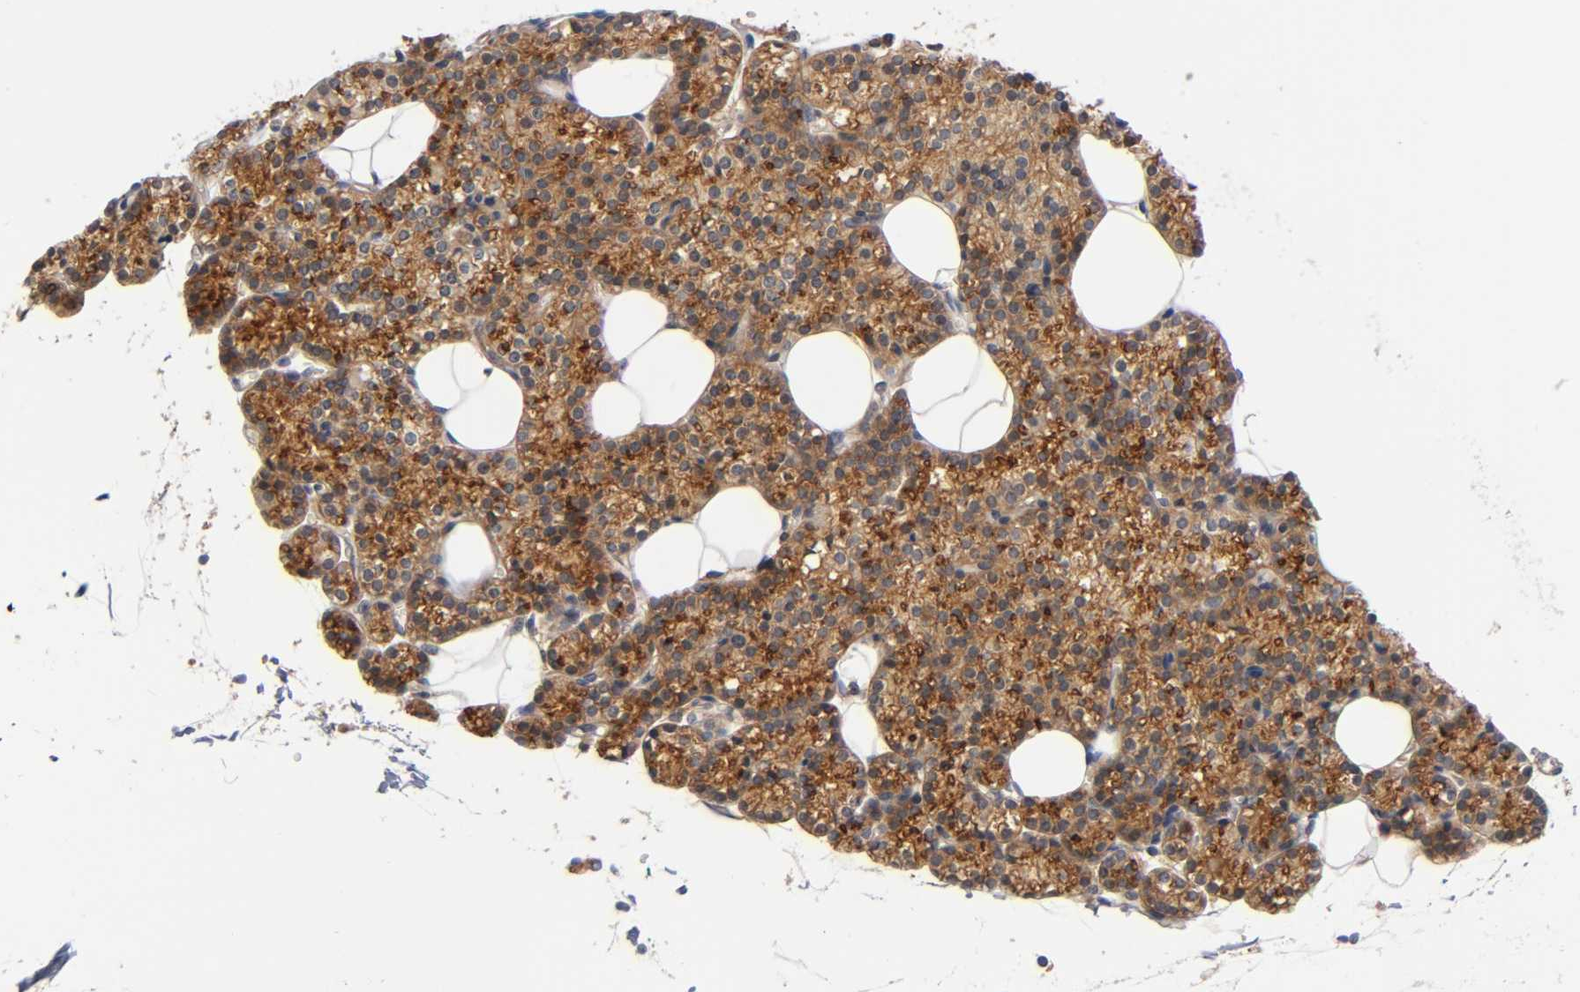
{"staining": {"intensity": "strong", "quantity": ">75%", "location": "cytoplasmic/membranous"}, "tissue": "parathyroid gland", "cell_type": "Glandular cells", "image_type": "normal", "snomed": [{"axis": "morphology", "description": "Normal tissue, NOS"}, {"axis": "topography", "description": "Parathyroid gland"}], "caption": "Human parathyroid gland stained for a protein (brown) reveals strong cytoplasmic/membranous positive positivity in approximately >75% of glandular cells.", "gene": "PRKAB1", "patient": {"sex": "female", "age": 60}}